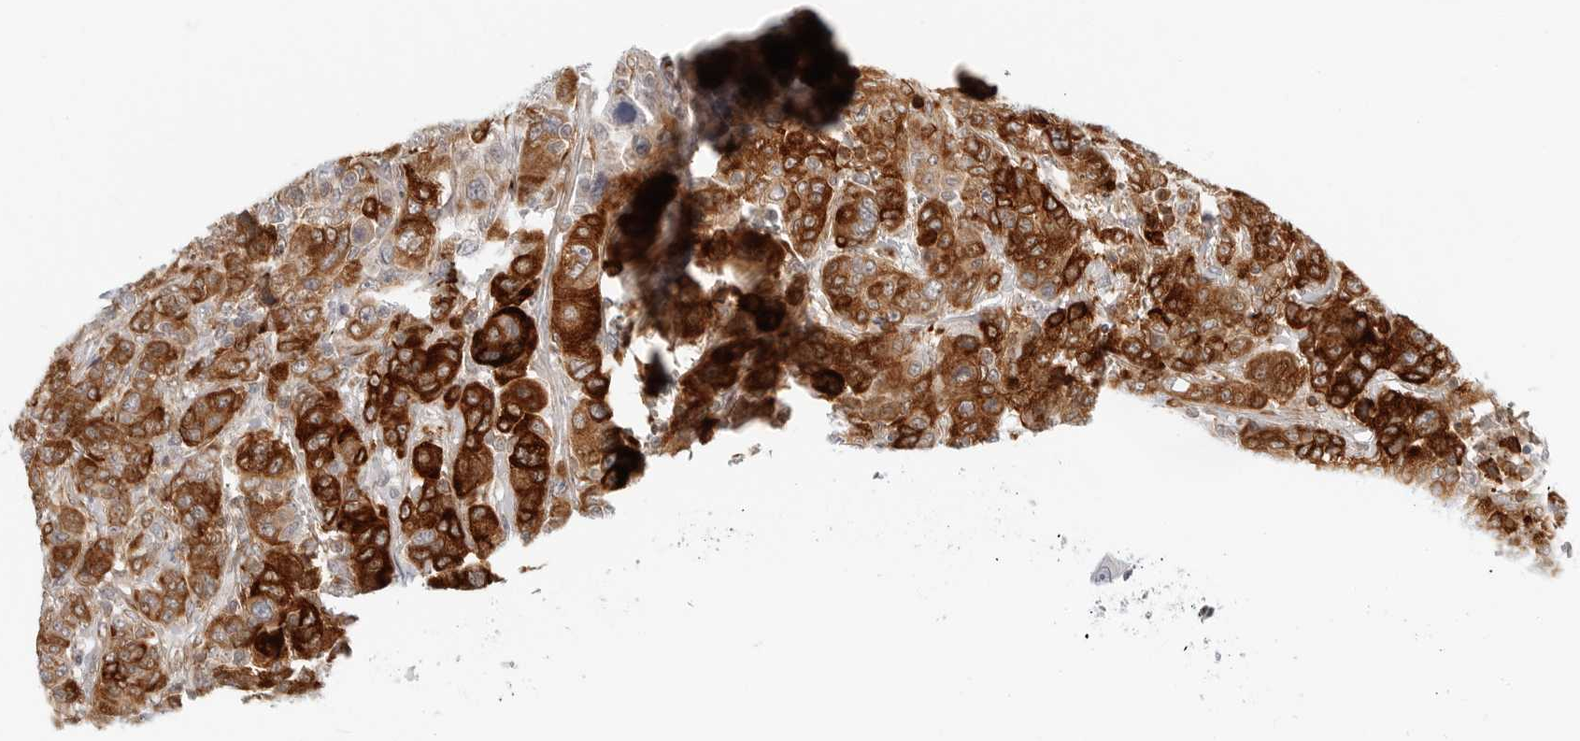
{"staining": {"intensity": "strong", "quantity": ">75%", "location": "cytoplasmic/membranous"}, "tissue": "breast cancer", "cell_type": "Tumor cells", "image_type": "cancer", "snomed": [{"axis": "morphology", "description": "Duct carcinoma"}, {"axis": "topography", "description": "Breast"}], "caption": "DAB immunohistochemical staining of breast intraductal carcinoma displays strong cytoplasmic/membranous protein positivity in approximately >75% of tumor cells. Ihc stains the protein in brown and the nuclei are stained blue.", "gene": "C1QTNF1", "patient": {"sex": "female", "age": 37}}